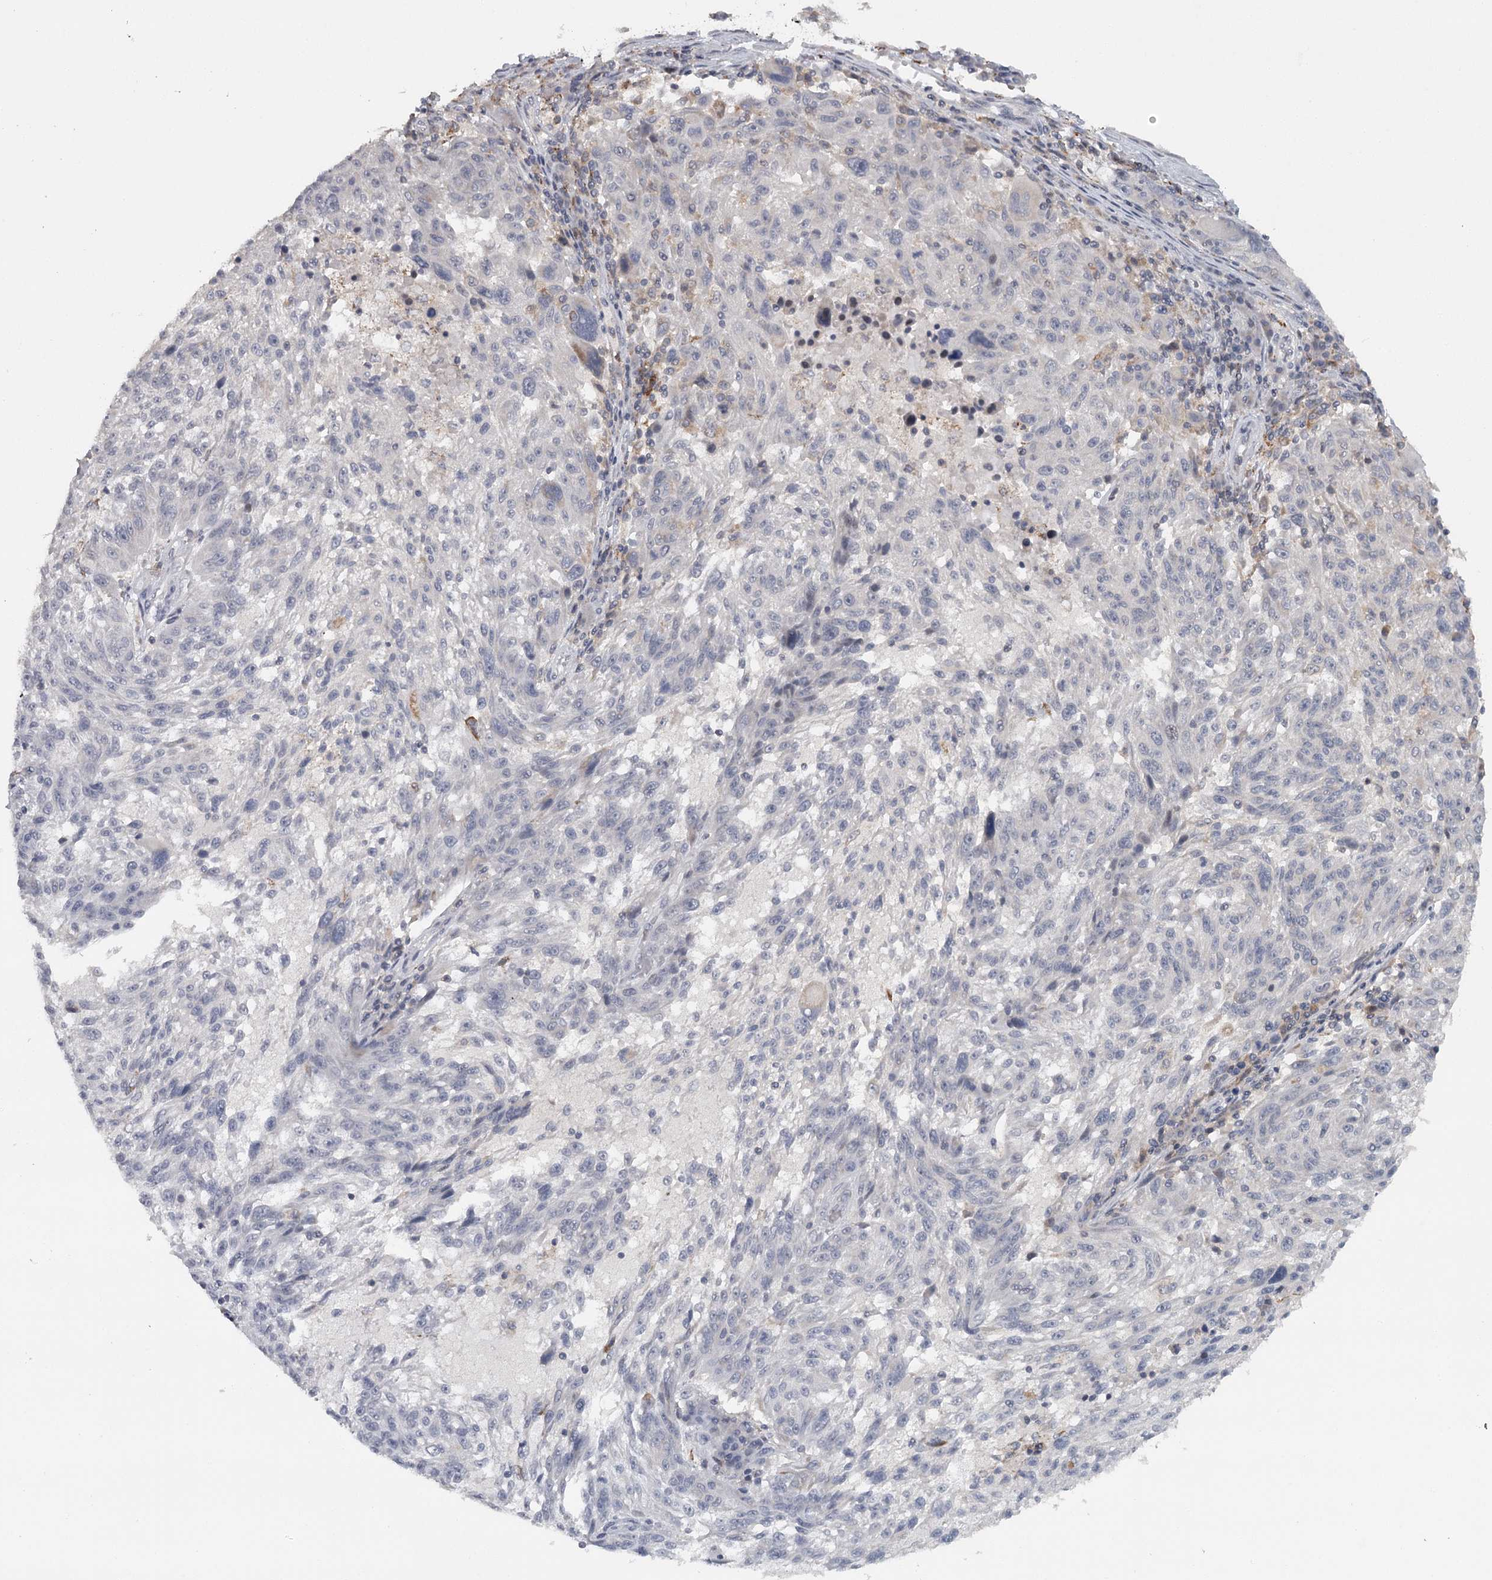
{"staining": {"intensity": "negative", "quantity": "none", "location": "none"}, "tissue": "melanoma", "cell_type": "Tumor cells", "image_type": "cancer", "snomed": [{"axis": "morphology", "description": "Malignant melanoma, NOS"}, {"axis": "topography", "description": "Skin"}], "caption": "This histopathology image is of melanoma stained with immunohistochemistry to label a protein in brown with the nuclei are counter-stained blue. There is no expression in tumor cells. The staining is performed using DAB brown chromogen with nuclei counter-stained in using hematoxylin.", "gene": "FAXC", "patient": {"sex": "male", "age": 53}}